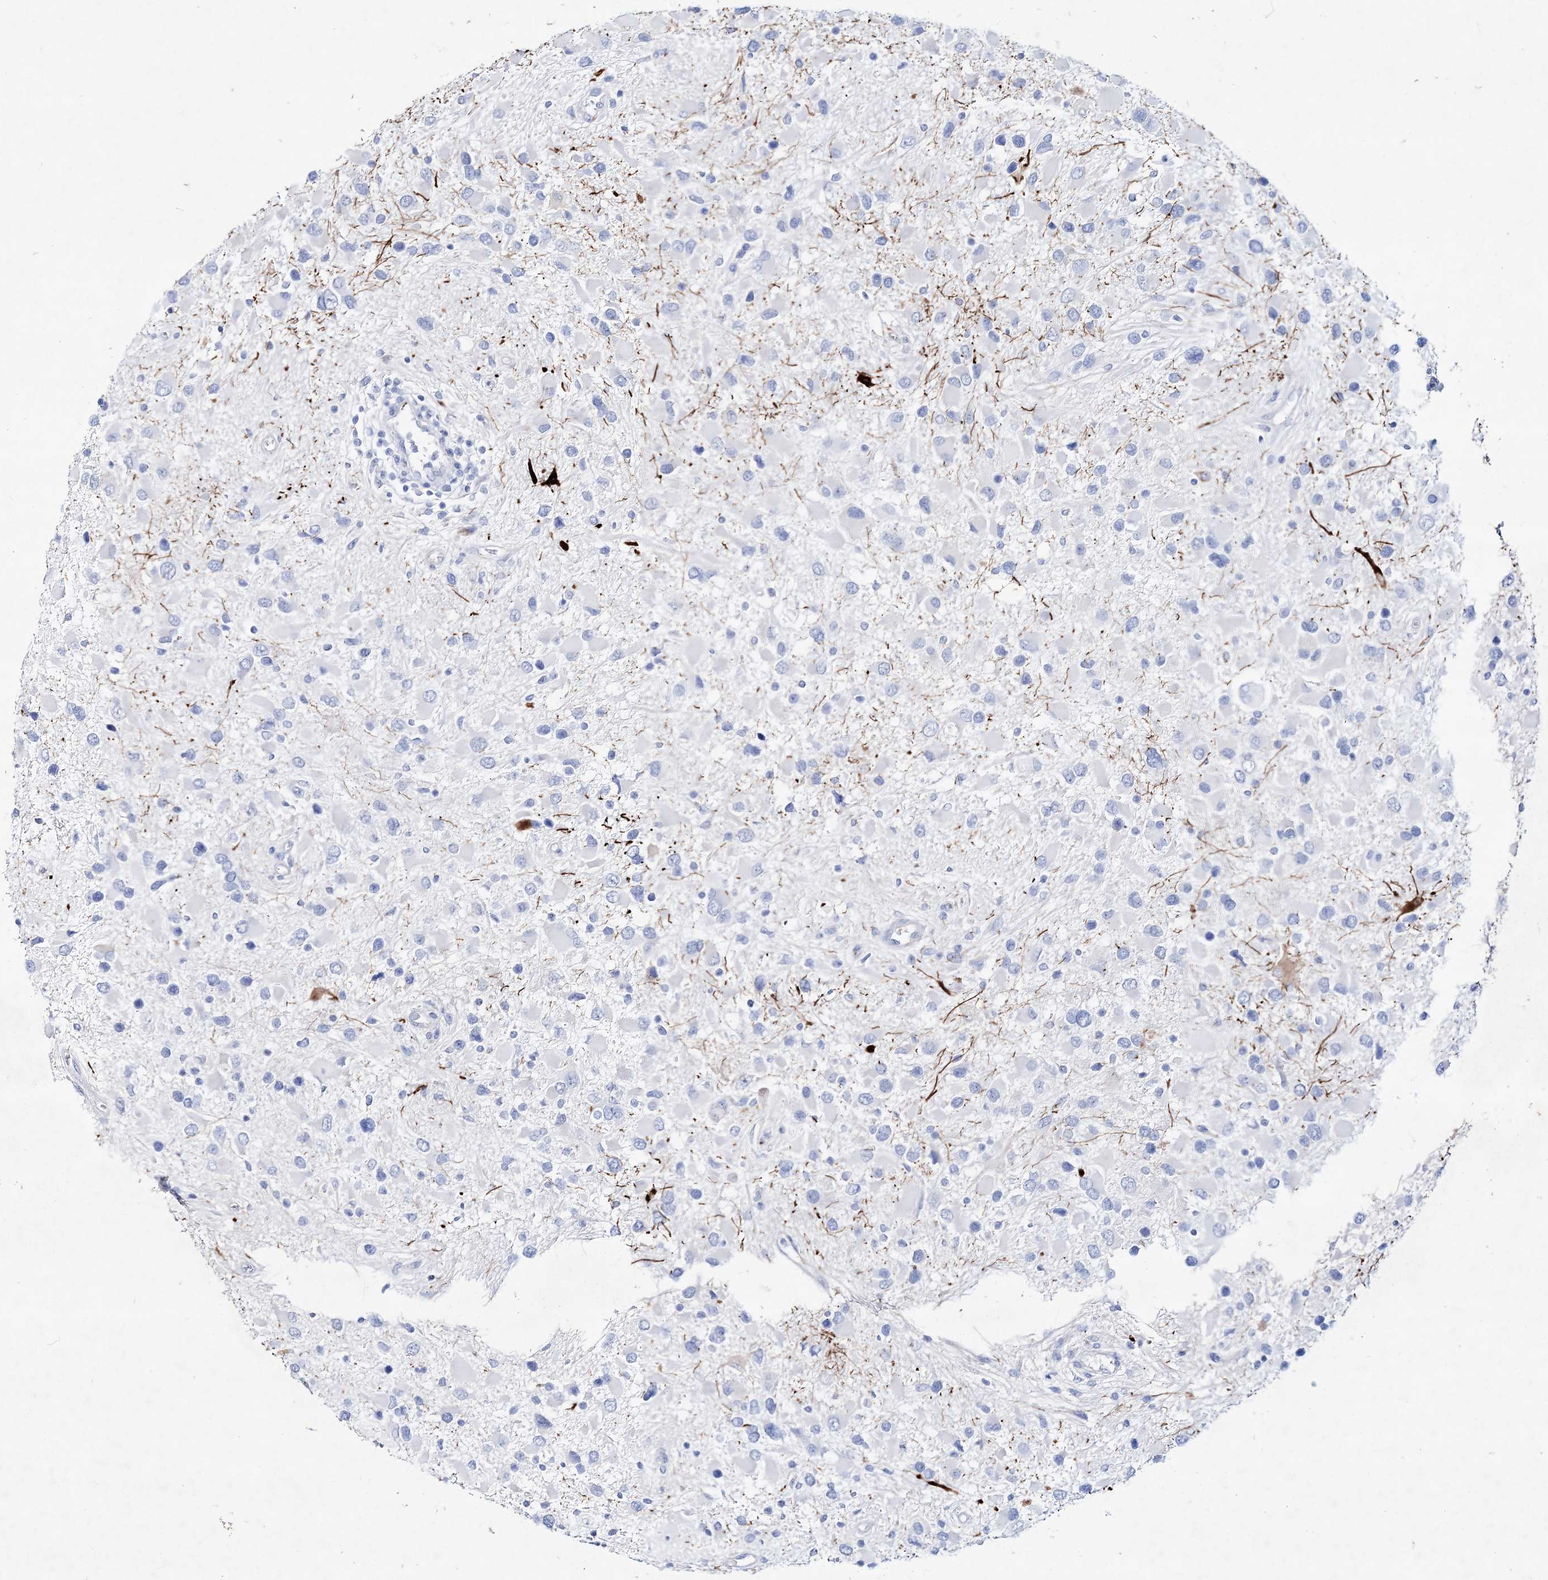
{"staining": {"intensity": "negative", "quantity": "none", "location": "none"}, "tissue": "glioma", "cell_type": "Tumor cells", "image_type": "cancer", "snomed": [{"axis": "morphology", "description": "Glioma, malignant, High grade"}, {"axis": "topography", "description": "Brain"}], "caption": "High power microscopy photomicrograph of an immunohistochemistry (IHC) micrograph of malignant glioma (high-grade), revealing no significant expression in tumor cells.", "gene": "SPINK7", "patient": {"sex": "male", "age": 53}}